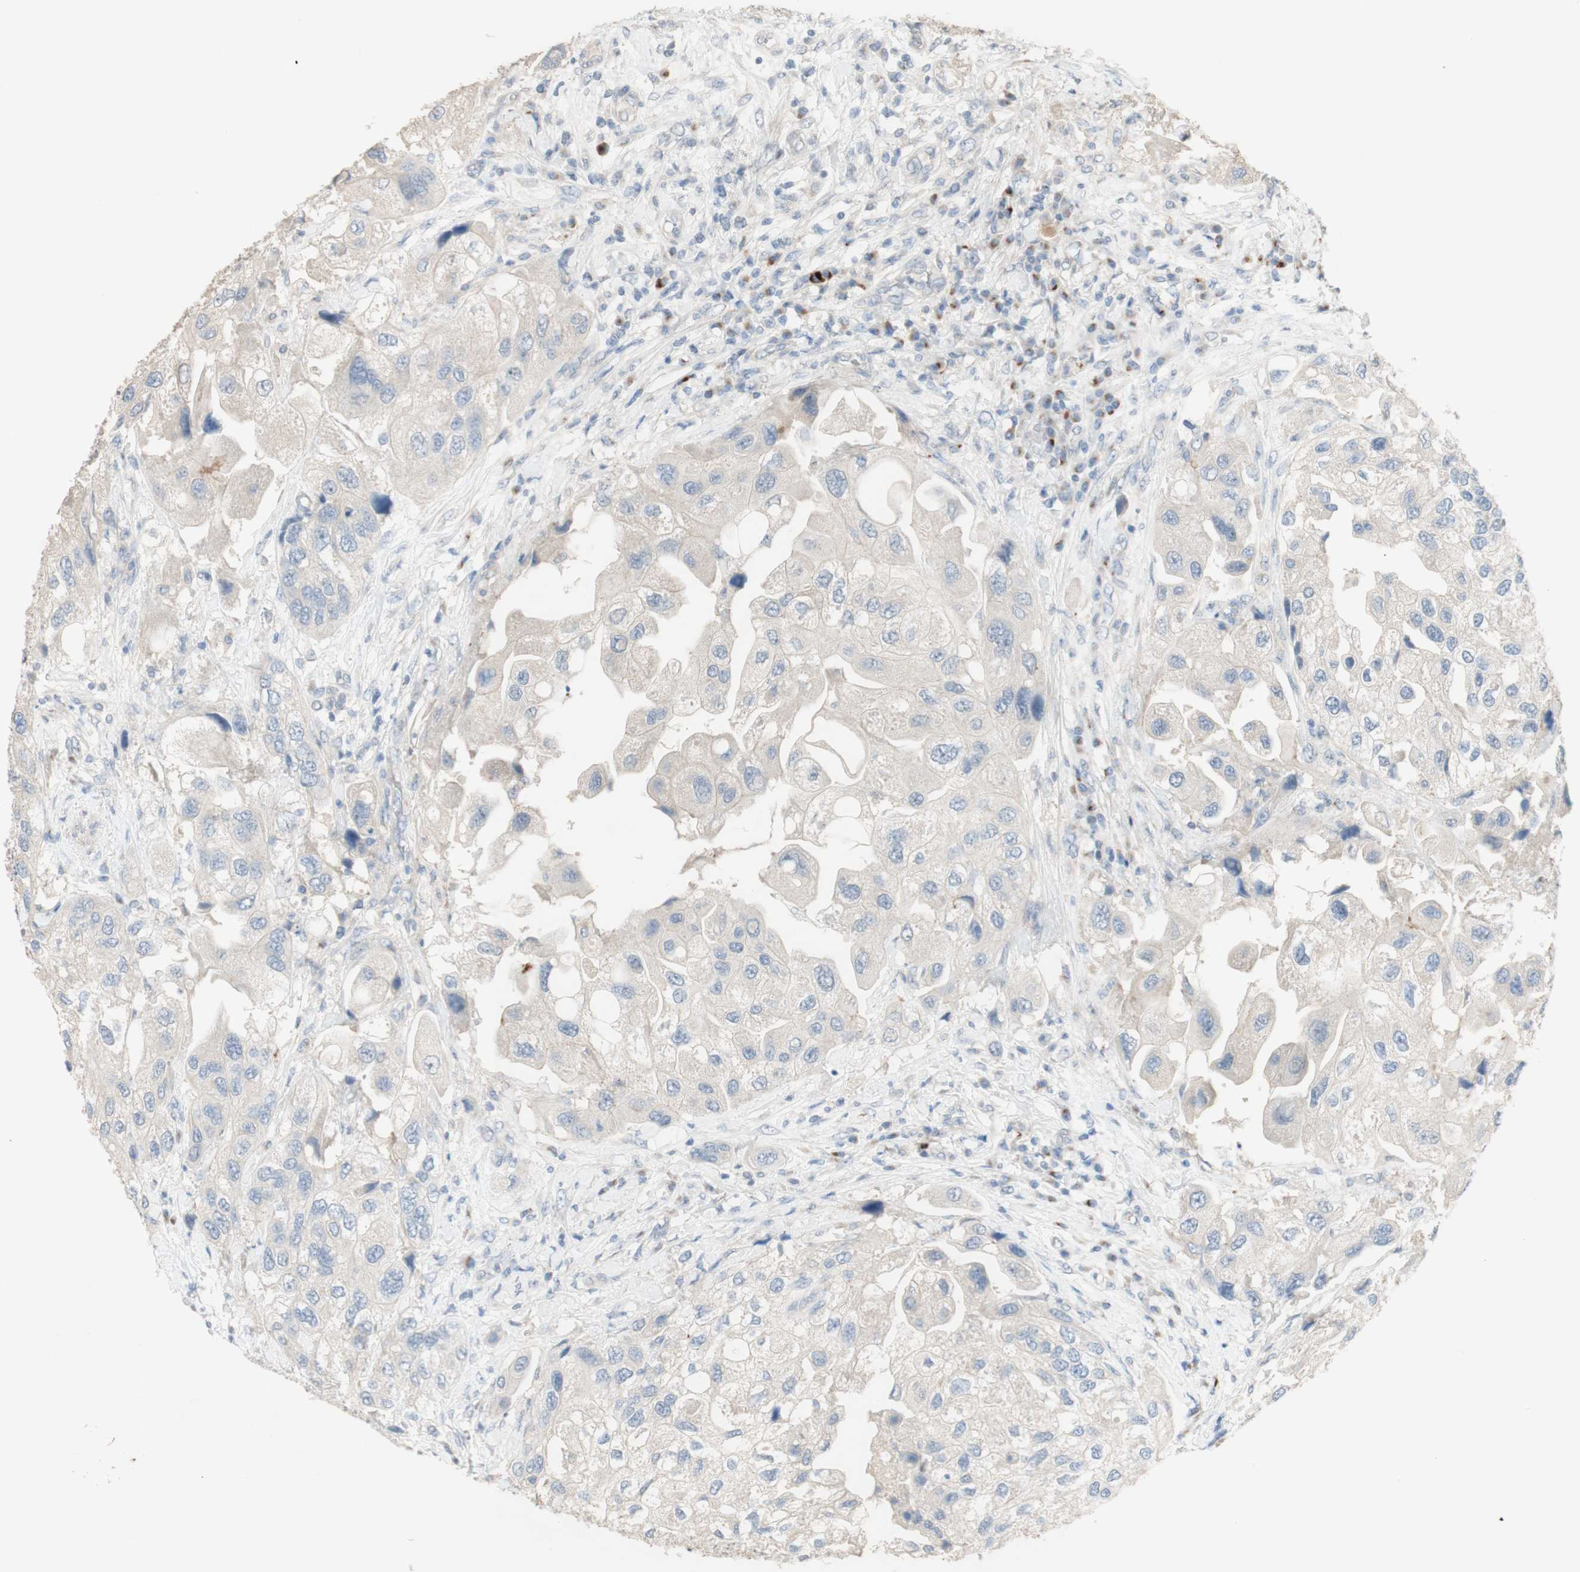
{"staining": {"intensity": "negative", "quantity": "none", "location": "none"}, "tissue": "urothelial cancer", "cell_type": "Tumor cells", "image_type": "cancer", "snomed": [{"axis": "morphology", "description": "Urothelial carcinoma, High grade"}, {"axis": "topography", "description": "Urinary bladder"}], "caption": "Tumor cells are negative for brown protein staining in urothelial carcinoma (high-grade). (Immunohistochemistry (ihc), brightfield microscopy, high magnification).", "gene": "MANEA", "patient": {"sex": "female", "age": 64}}